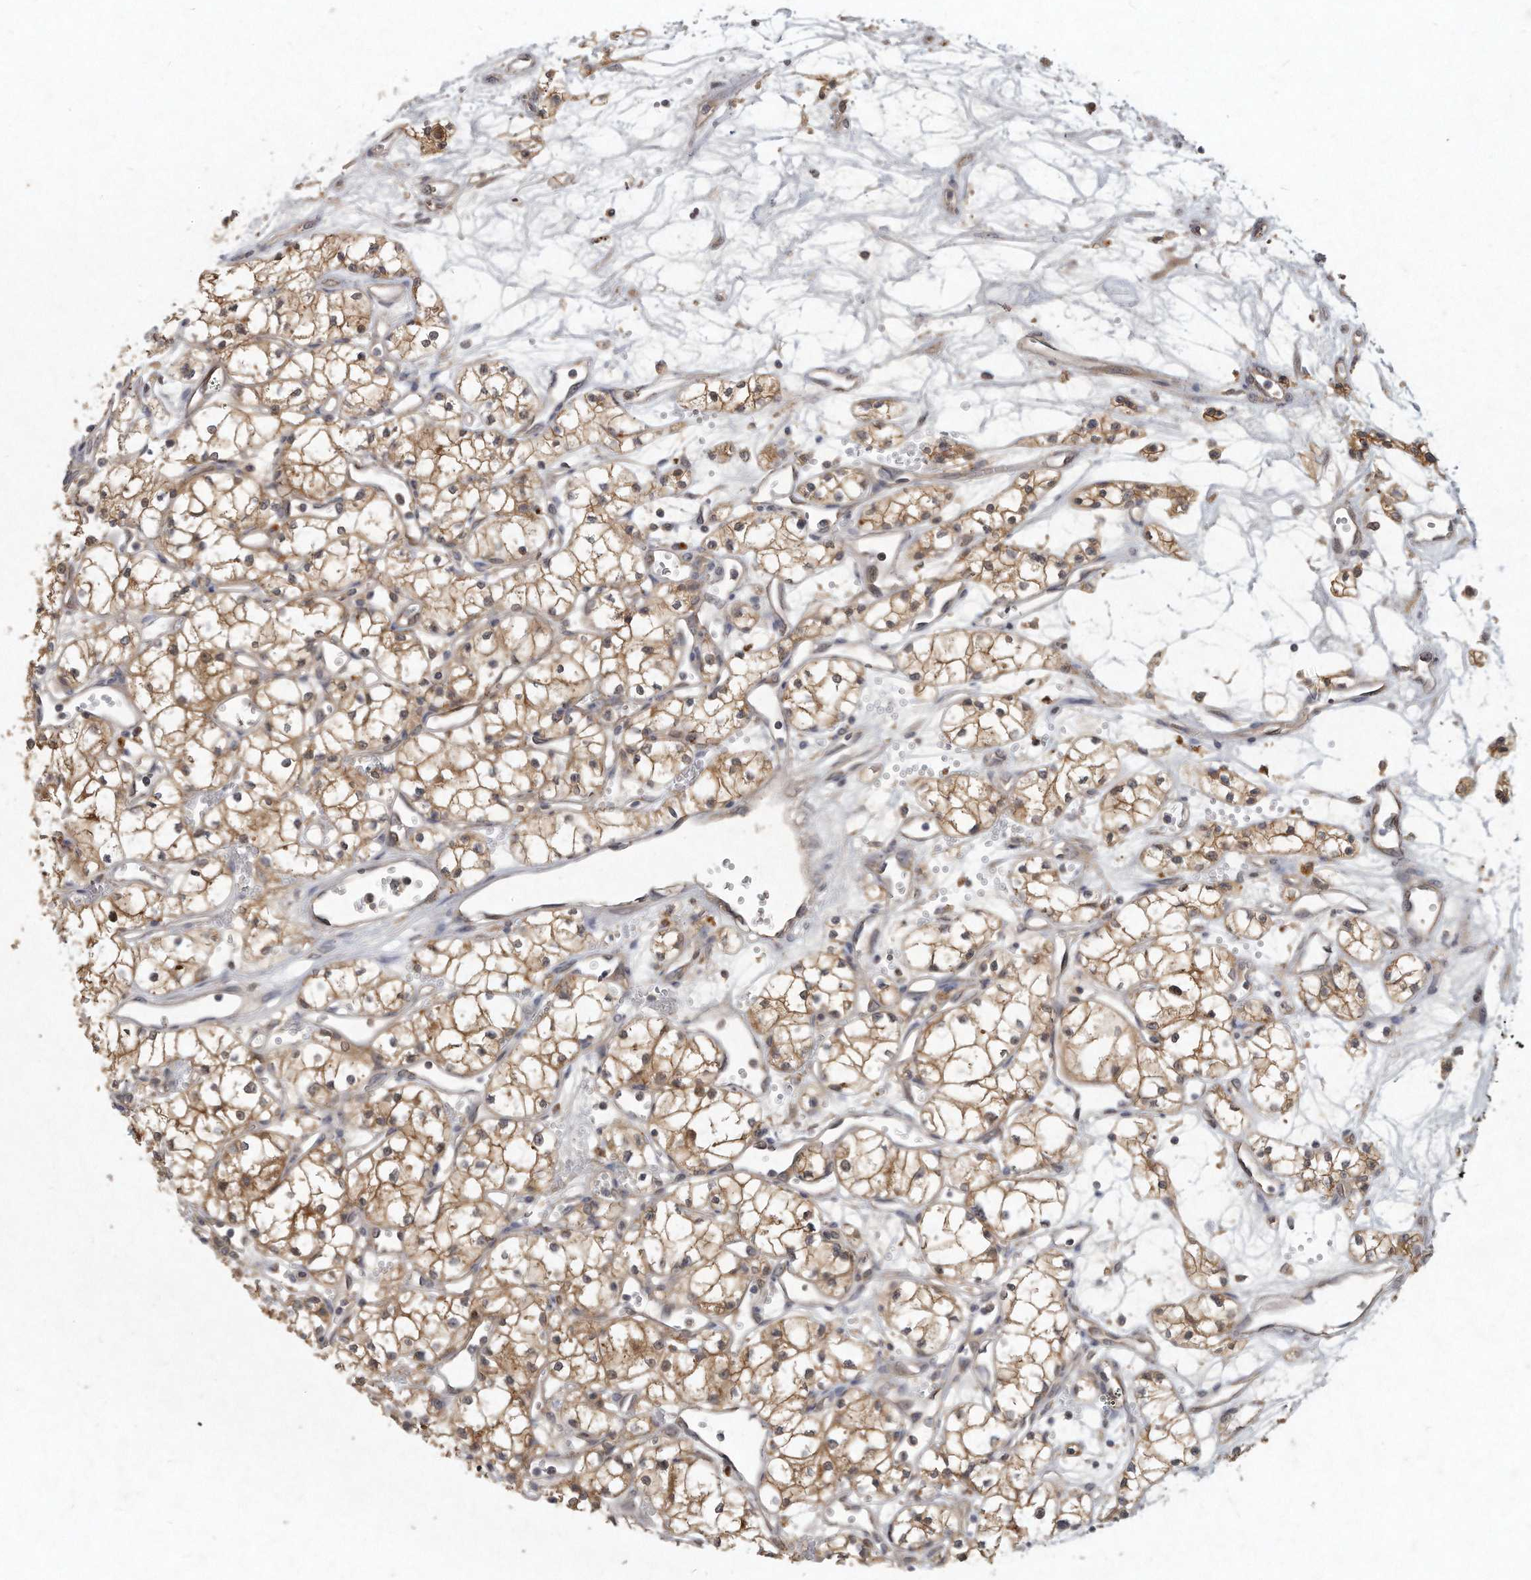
{"staining": {"intensity": "moderate", "quantity": ">75%", "location": "cytoplasmic/membranous"}, "tissue": "renal cancer", "cell_type": "Tumor cells", "image_type": "cancer", "snomed": [{"axis": "morphology", "description": "Adenocarcinoma, NOS"}, {"axis": "topography", "description": "Kidney"}], "caption": "Immunohistochemistry (IHC) staining of renal cancer, which demonstrates medium levels of moderate cytoplasmic/membranous expression in approximately >75% of tumor cells indicating moderate cytoplasmic/membranous protein positivity. The staining was performed using DAB (3,3'-diaminobenzidine) (brown) for protein detection and nuclei were counterstained in hematoxylin (blue).", "gene": "LGALS8", "patient": {"sex": "male", "age": 59}}